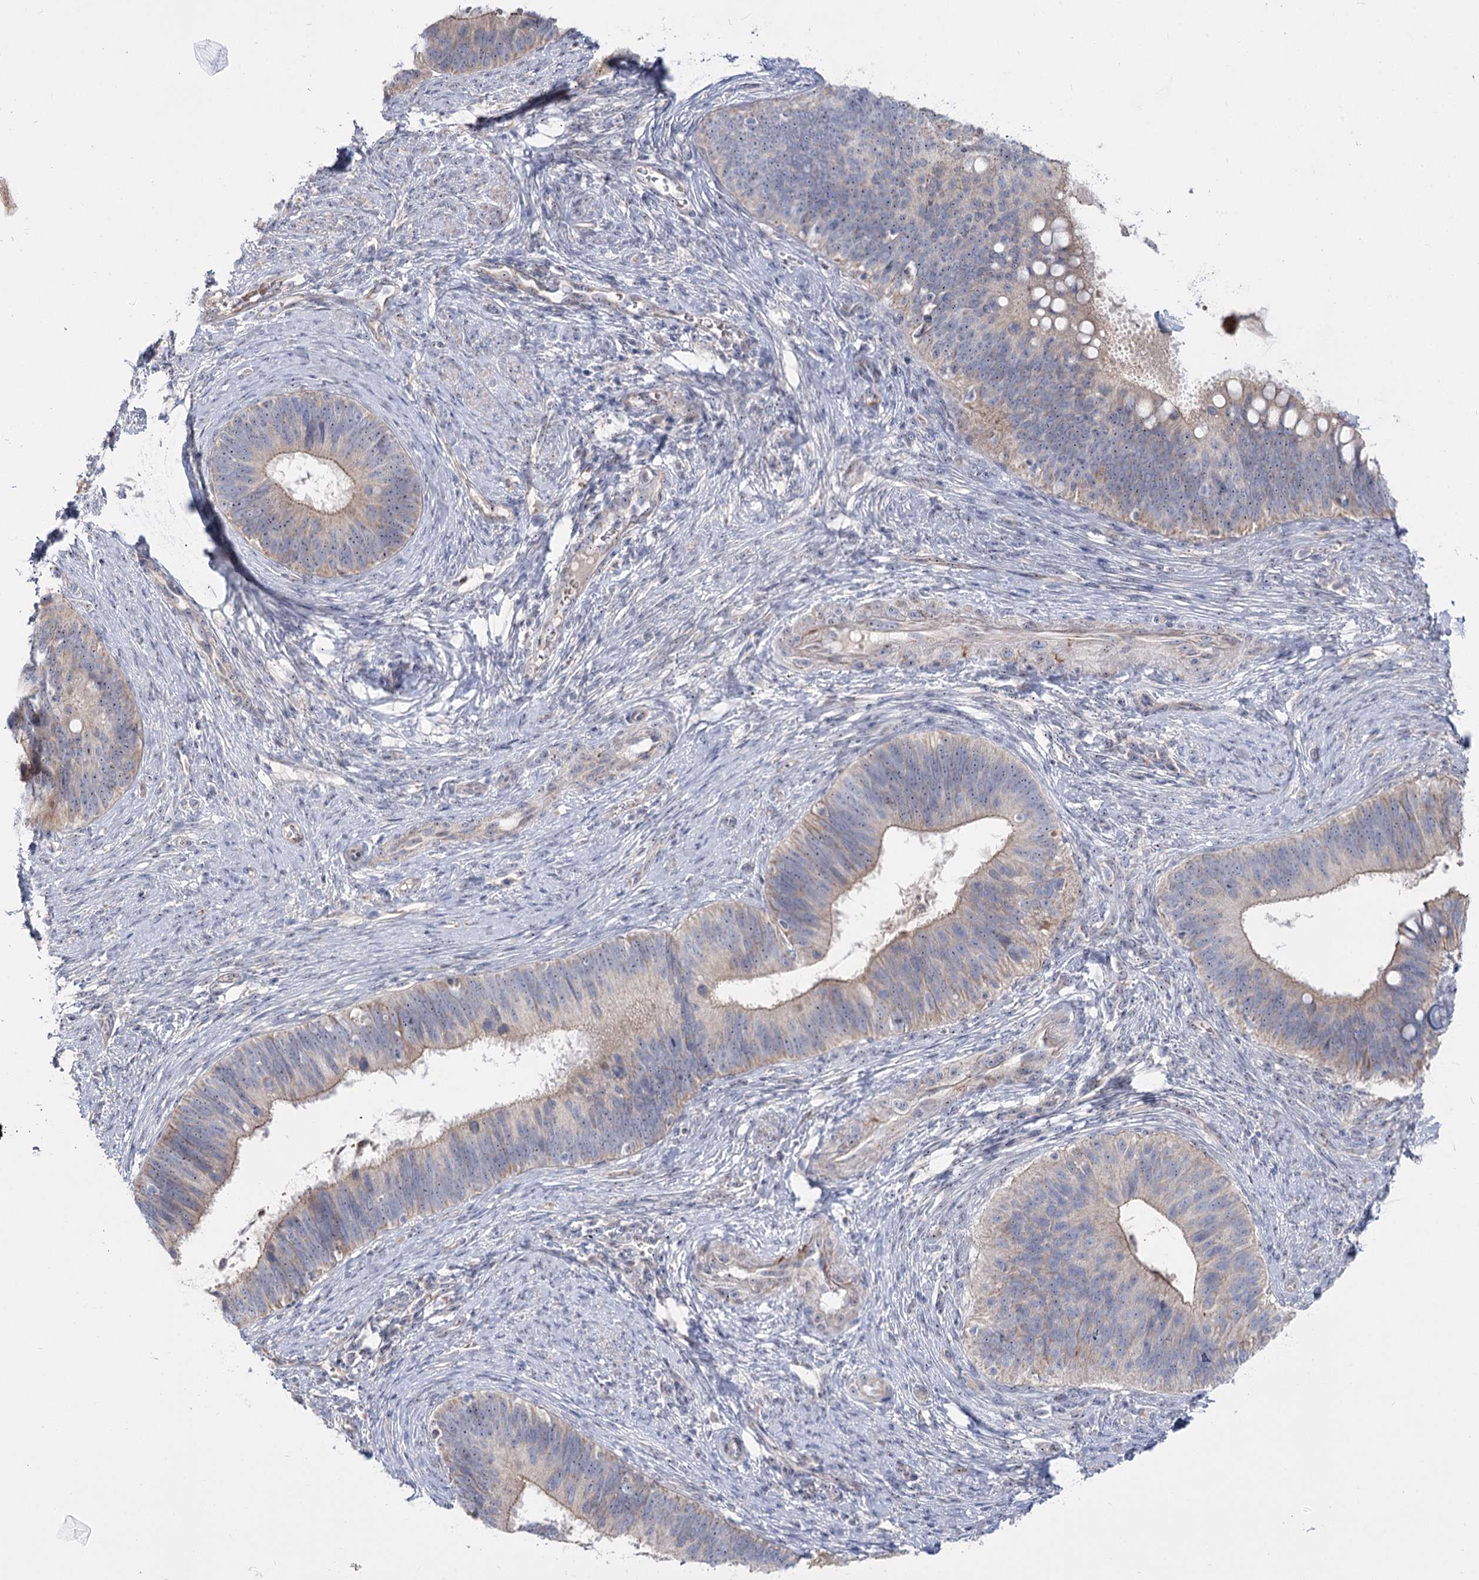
{"staining": {"intensity": "weak", "quantity": "<25%", "location": "cytoplasmic/membranous"}, "tissue": "cervical cancer", "cell_type": "Tumor cells", "image_type": "cancer", "snomed": [{"axis": "morphology", "description": "Adenocarcinoma, NOS"}, {"axis": "topography", "description": "Cervix"}], "caption": "IHC image of human adenocarcinoma (cervical) stained for a protein (brown), which displays no positivity in tumor cells.", "gene": "SUOX", "patient": {"sex": "female", "age": 42}}